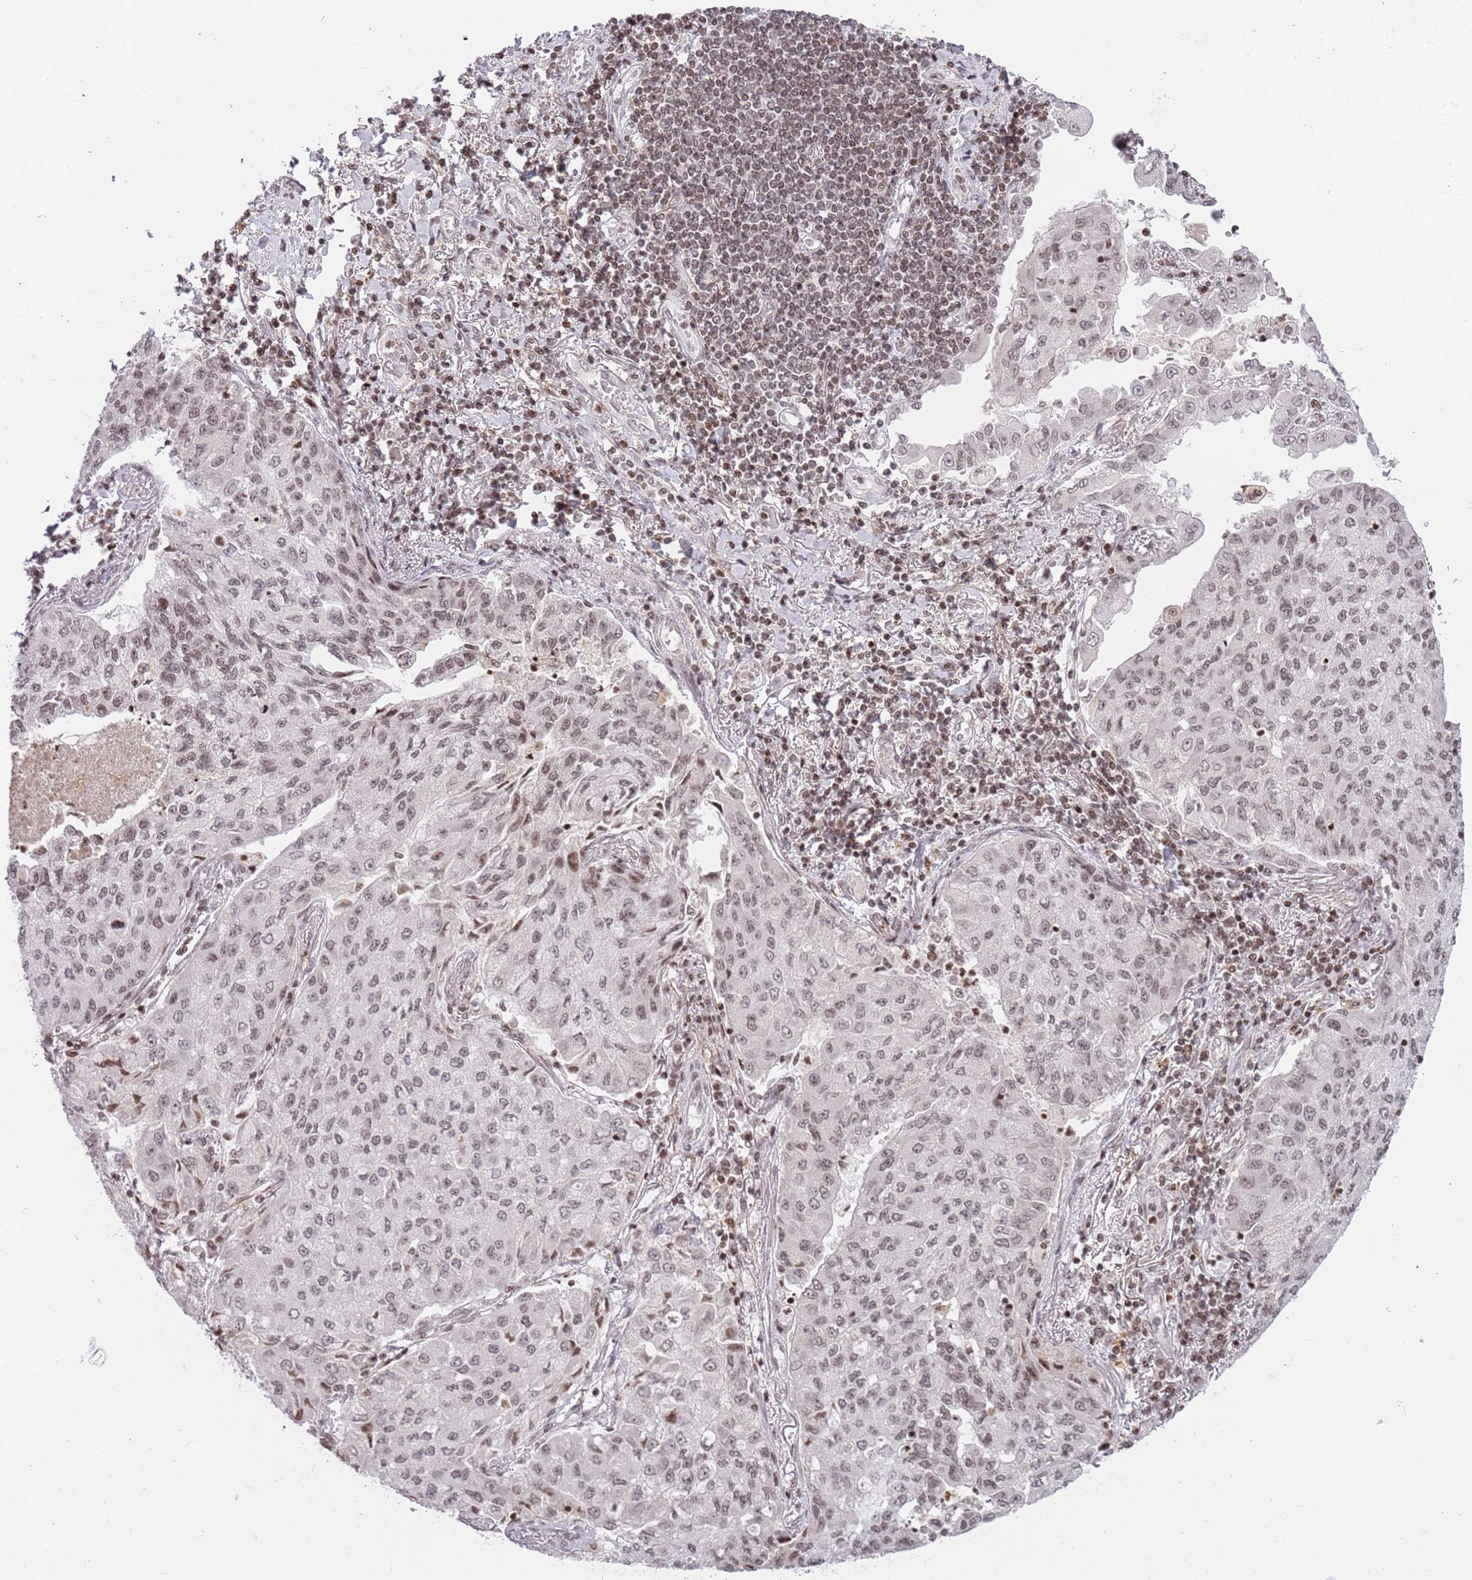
{"staining": {"intensity": "weak", "quantity": ">75%", "location": "nuclear"}, "tissue": "lung cancer", "cell_type": "Tumor cells", "image_type": "cancer", "snomed": [{"axis": "morphology", "description": "Squamous cell carcinoma, NOS"}, {"axis": "topography", "description": "Lung"}], "caption": "Immunohistochemistry histopathology image of neoplastic tissue: human lung cancer (squamous cell carcinoma) stained using immunohistochemistry exhibits low levels of weak protein expression localized specifically in the nuclear of tumor cells, appearing as a nuclear brown color.", "gene": "SH3RF3", "patient": {"sex": "male", "age": 74}}